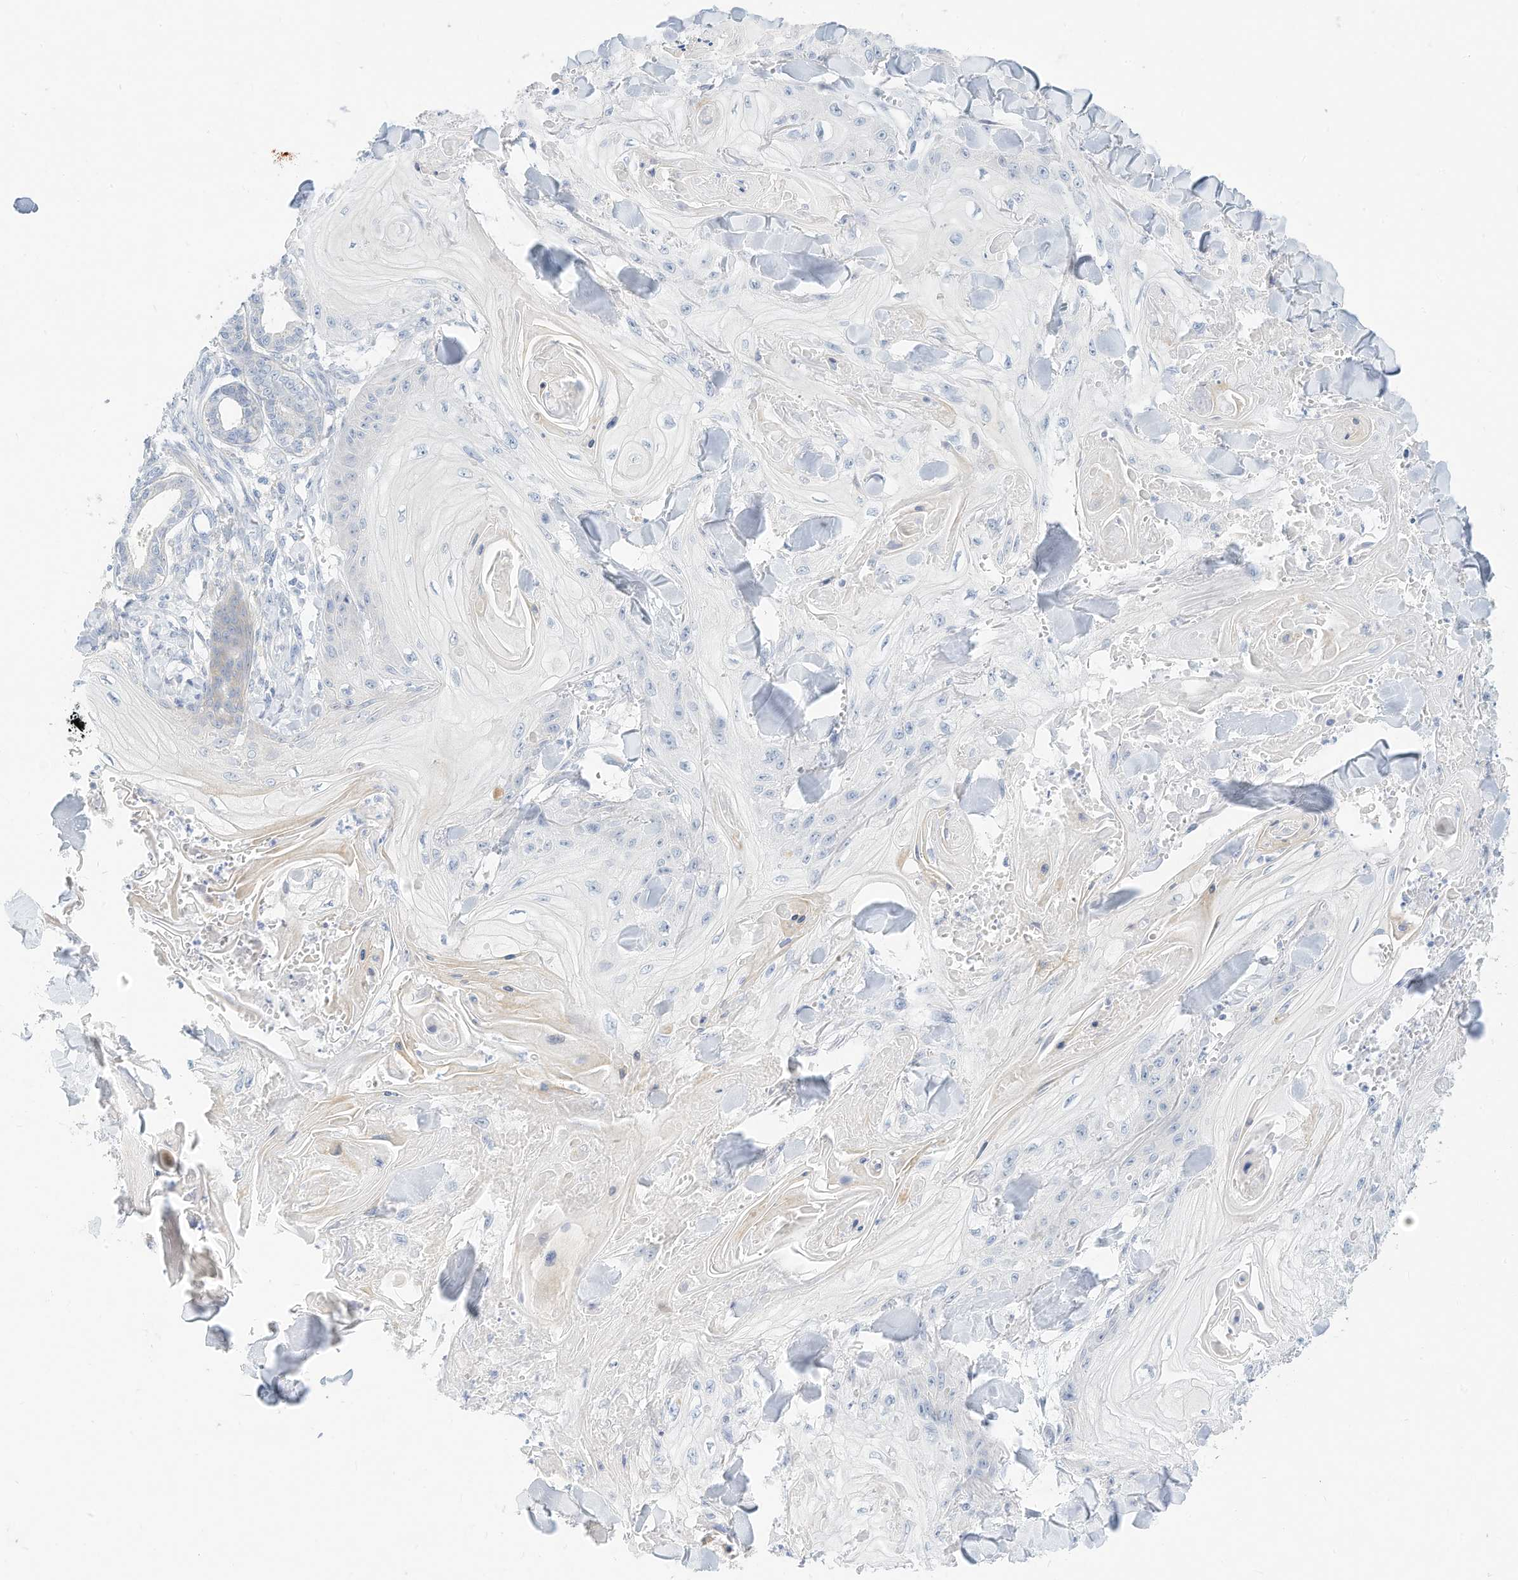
{"staining": {"intensity": "negative", "quantity": "none", "location": "none"}, "tissue": "skin cancer", "cell_type": "Tumor cells", "image_type": "cancer", "snomed": [{"axis": "morphology", "description": "Squamous cell carcinoma, NOS"}, {"axis": "topography", "description": "Skin"}], "caption": "The micrograph displays no significant positivity in tumor cells of skin cancer (squamous cell carcinoma). (DAB IHC with hematoxylin counter stain).", "gene": "SPOCD1", "patient": {"sex": "male", "age": 74}}